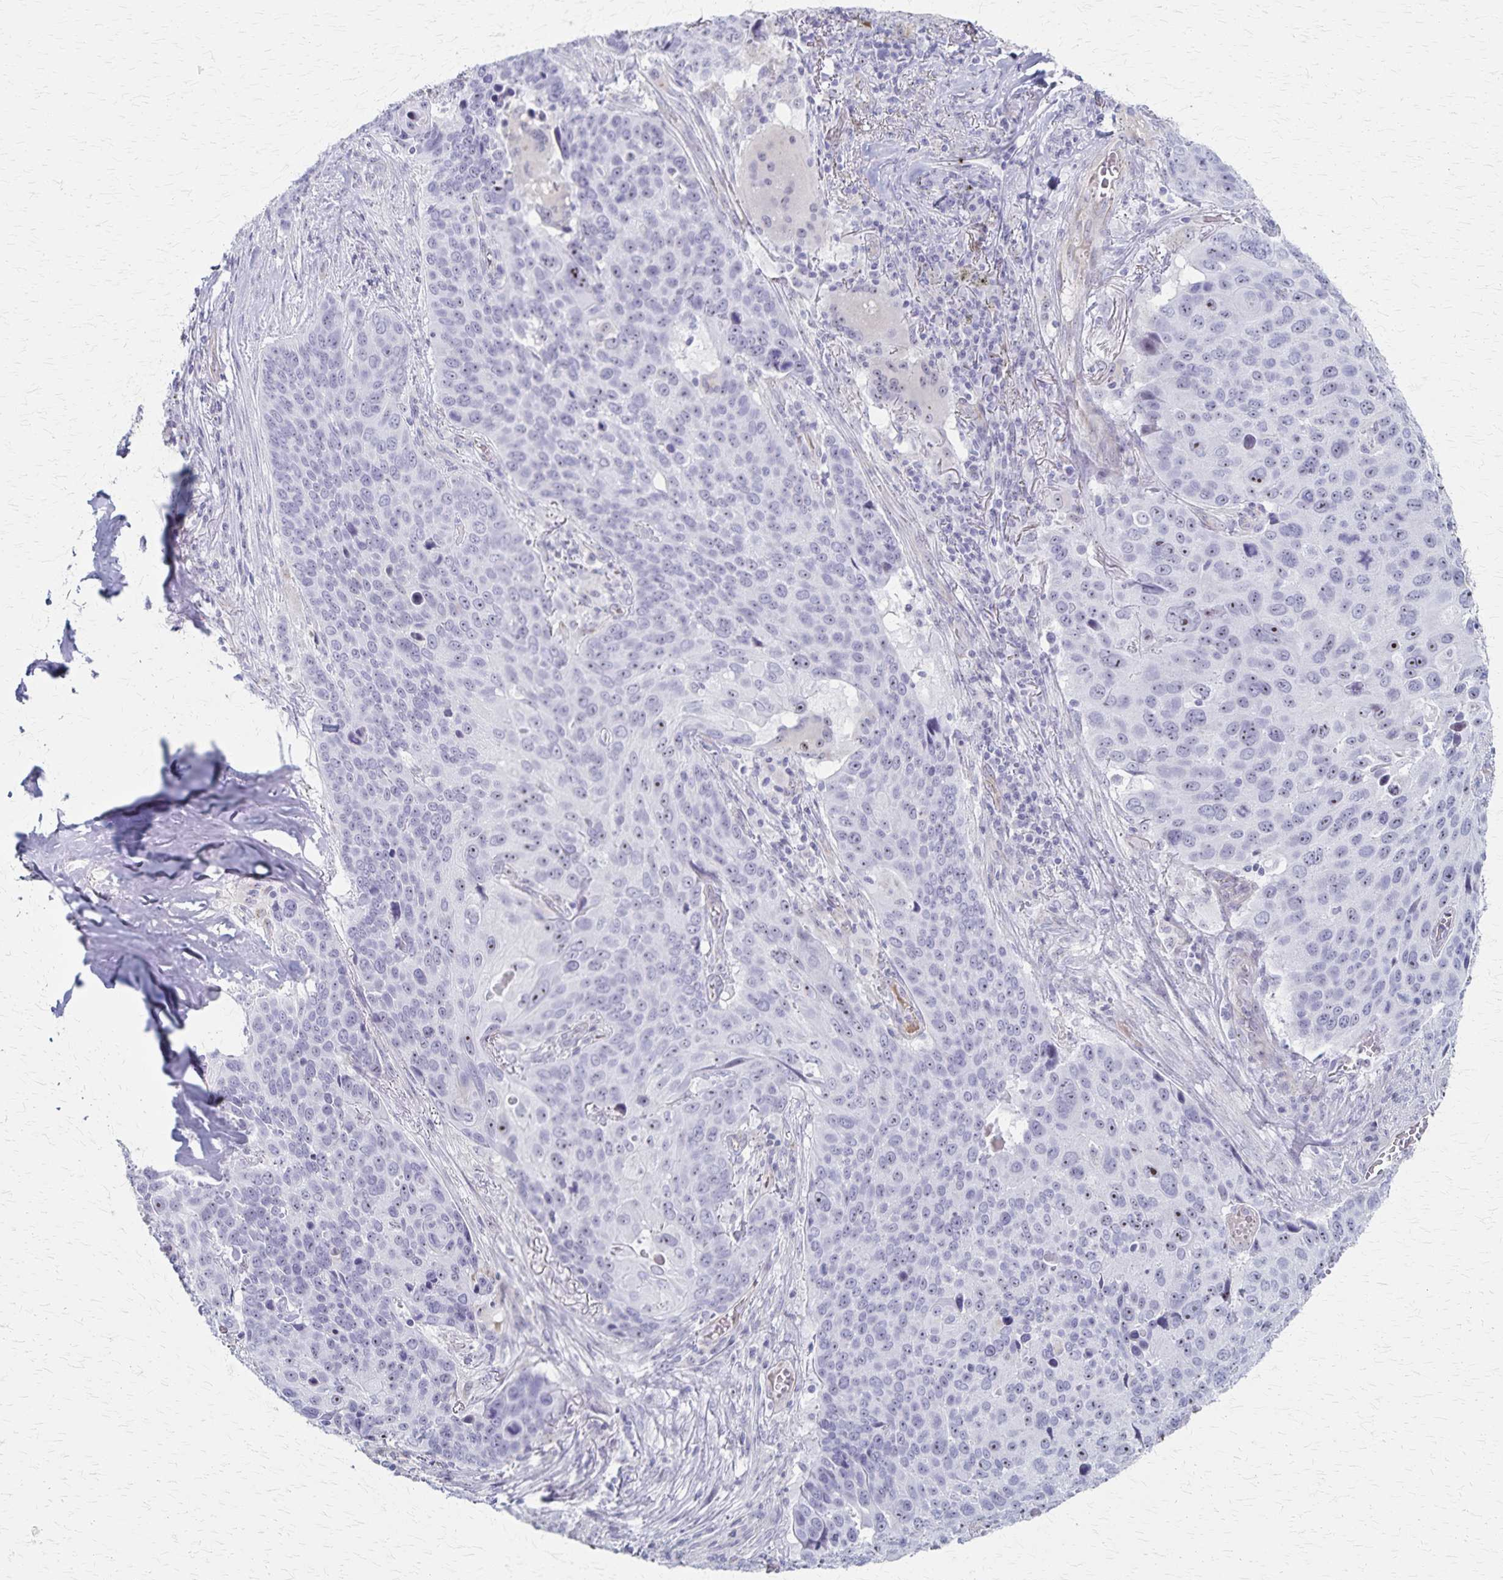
{"staining": {"intensity": "weak", "quantity": "<25%", "location": "nuclear"}, "tissue": "lung cancer", "cell_type": "Tumor cells", "image_type": "cancer", "snomed": [{"axis": "morphology", "description": "Squamous cell carcinoma, NOS"}, {"axis": "topography", "description": "Lung"}], "caption": "High magnification brightfield microscopy of lung squamous cell carcinoma stained with DAB (3,3'-diaminobenzidine) (brown) and counterstained with hematoxylin (blue): tumor cells show no significant expression.", "gene": "DLK2", "patient": {"sex": "male", "age": 68}}